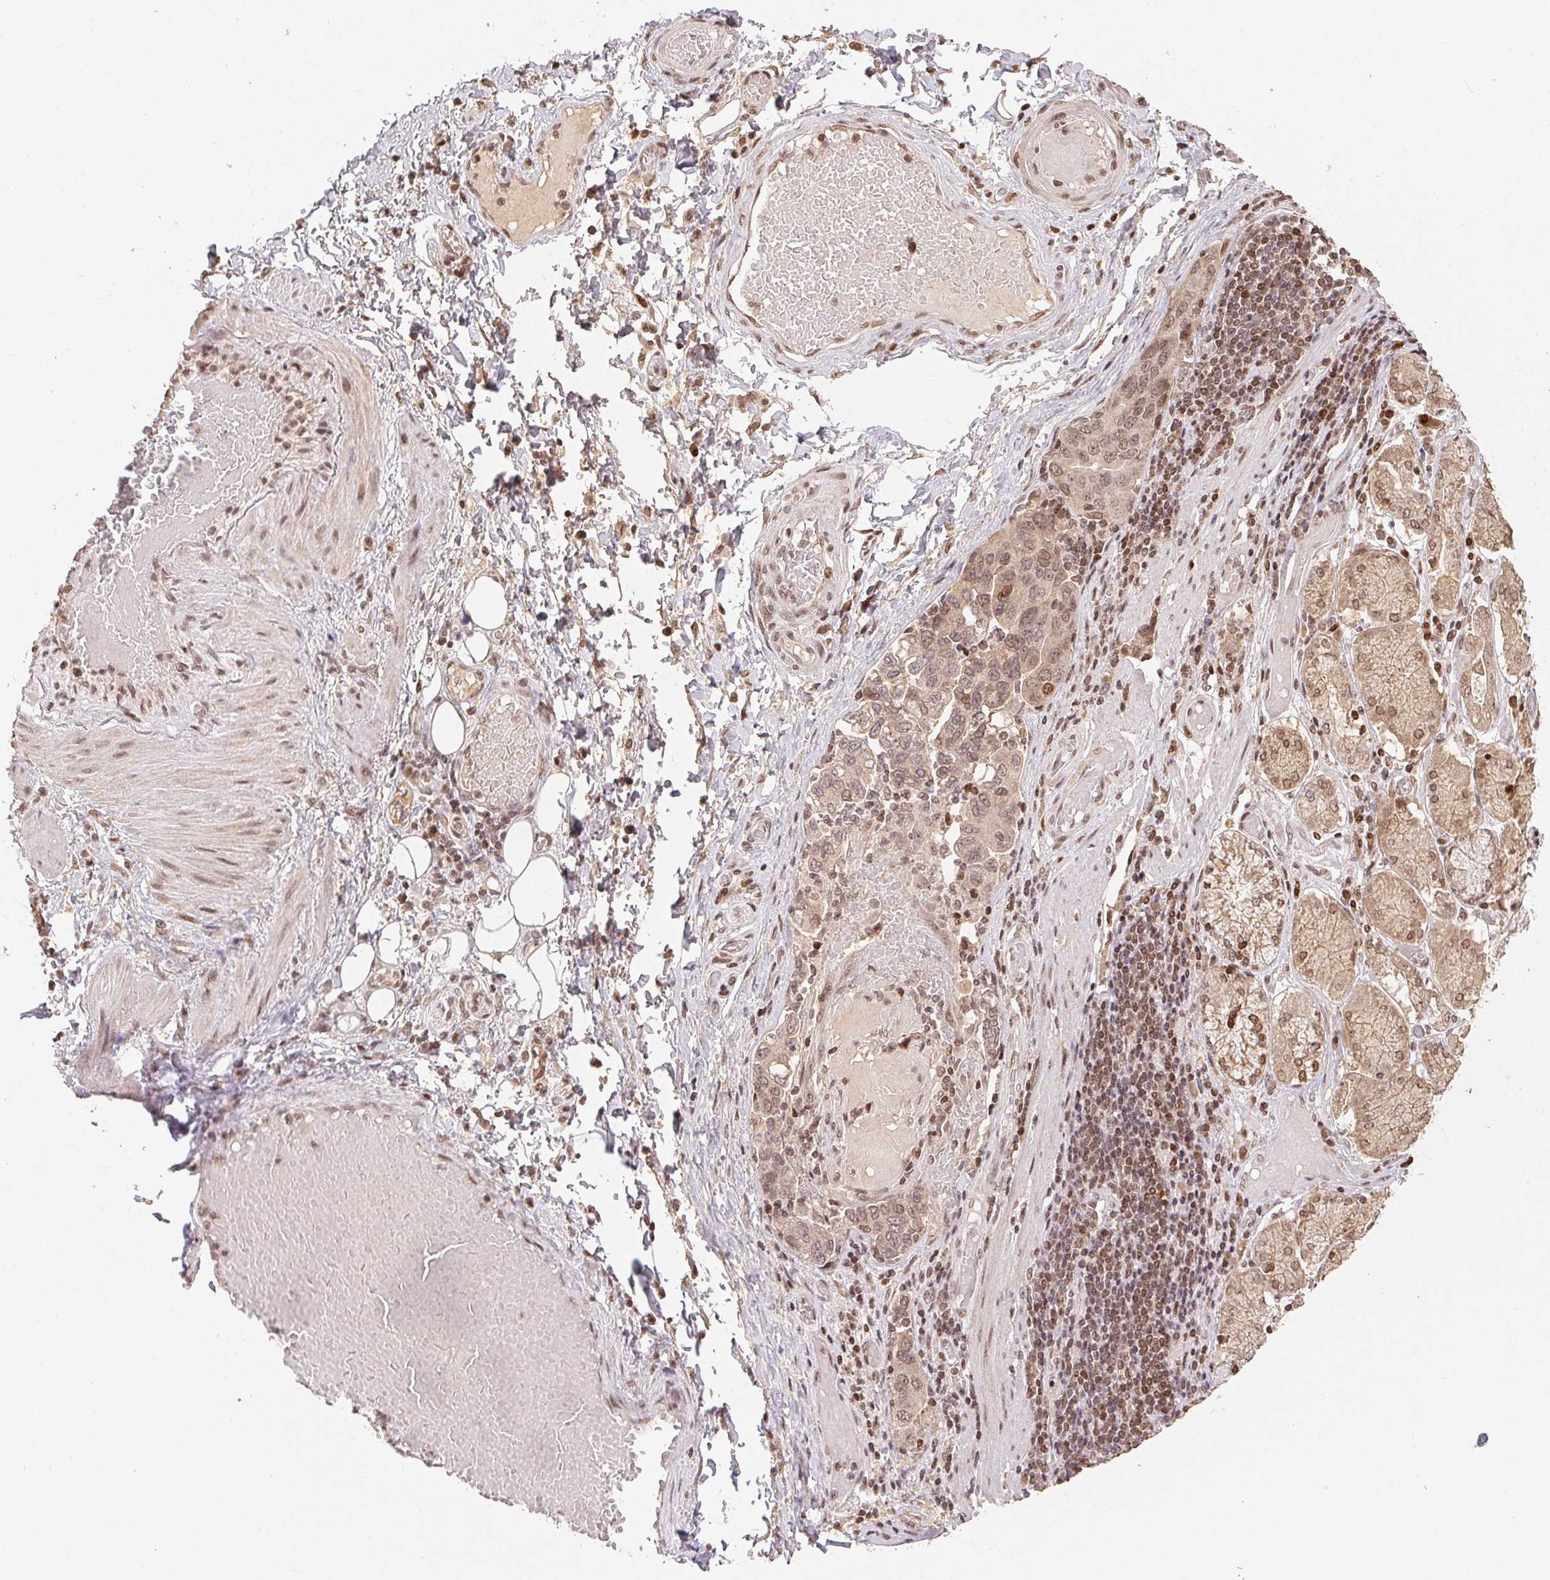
{"staining": {"intensity": "moderate", "quantity": ">75%", "location": "nuclear"}, "tissue": "stomach cancer", "cell_type": "Tumor cells", "image_type": "cancer", "snomed": [{"axis": "morphology", "description": "Adenocarcinoma, NOS"}, {"axis": "topography", "description": "Stomach, upper"}, {"axis": "topography", "description": "Stomach"}], "caption": "A brown stain labels moderate nuclear positivity of a protein in human stomach cancer tumor cells. Ihc stains the protein of interest in brown and the nuclei are stained blue.", "gene": "MAPKAPK2", "patient": {"sex": "male", "age": 62}}